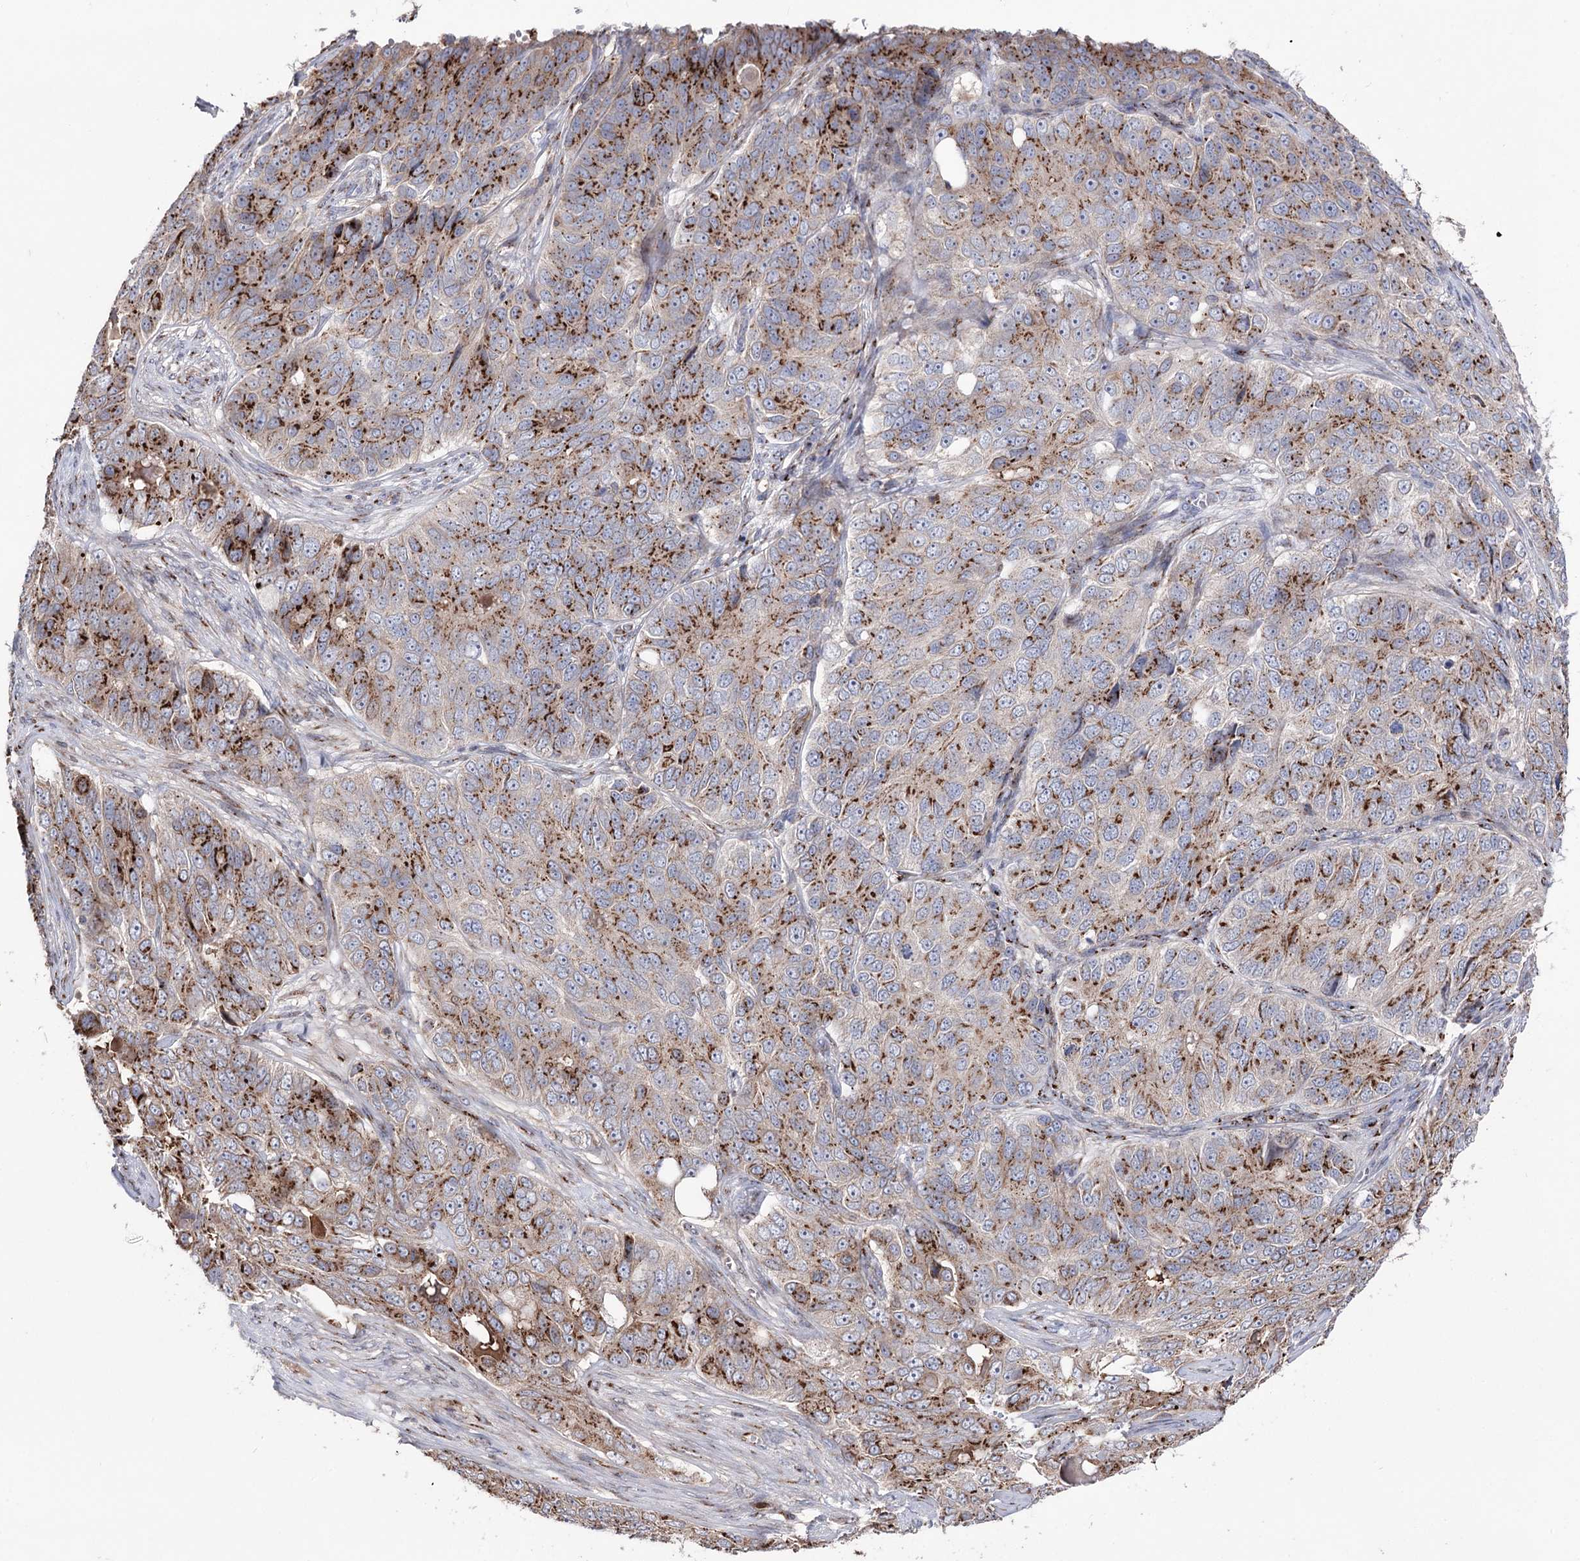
{"staining": {"intensity": "strong", "quantity": ">75%", "location": "cytoplasmic/membranous"}, "tissue": "ovarian cancer", "cell_type": "Tumor cells", "image_type": "cancer", "snomed": [{"axis": "morphology", "description": "Carcinoma, endometroid"}, {"axis": "topography", "description": "Ovary"}], "caption": "Human ovarian cancer stained for a protein (brown) exhibits strong cytoplasmic/membranous positive staining in about >75% of tumor cells.", "gene": "ARHGAP20", "patient": {"sex": "female", "age": 51}}